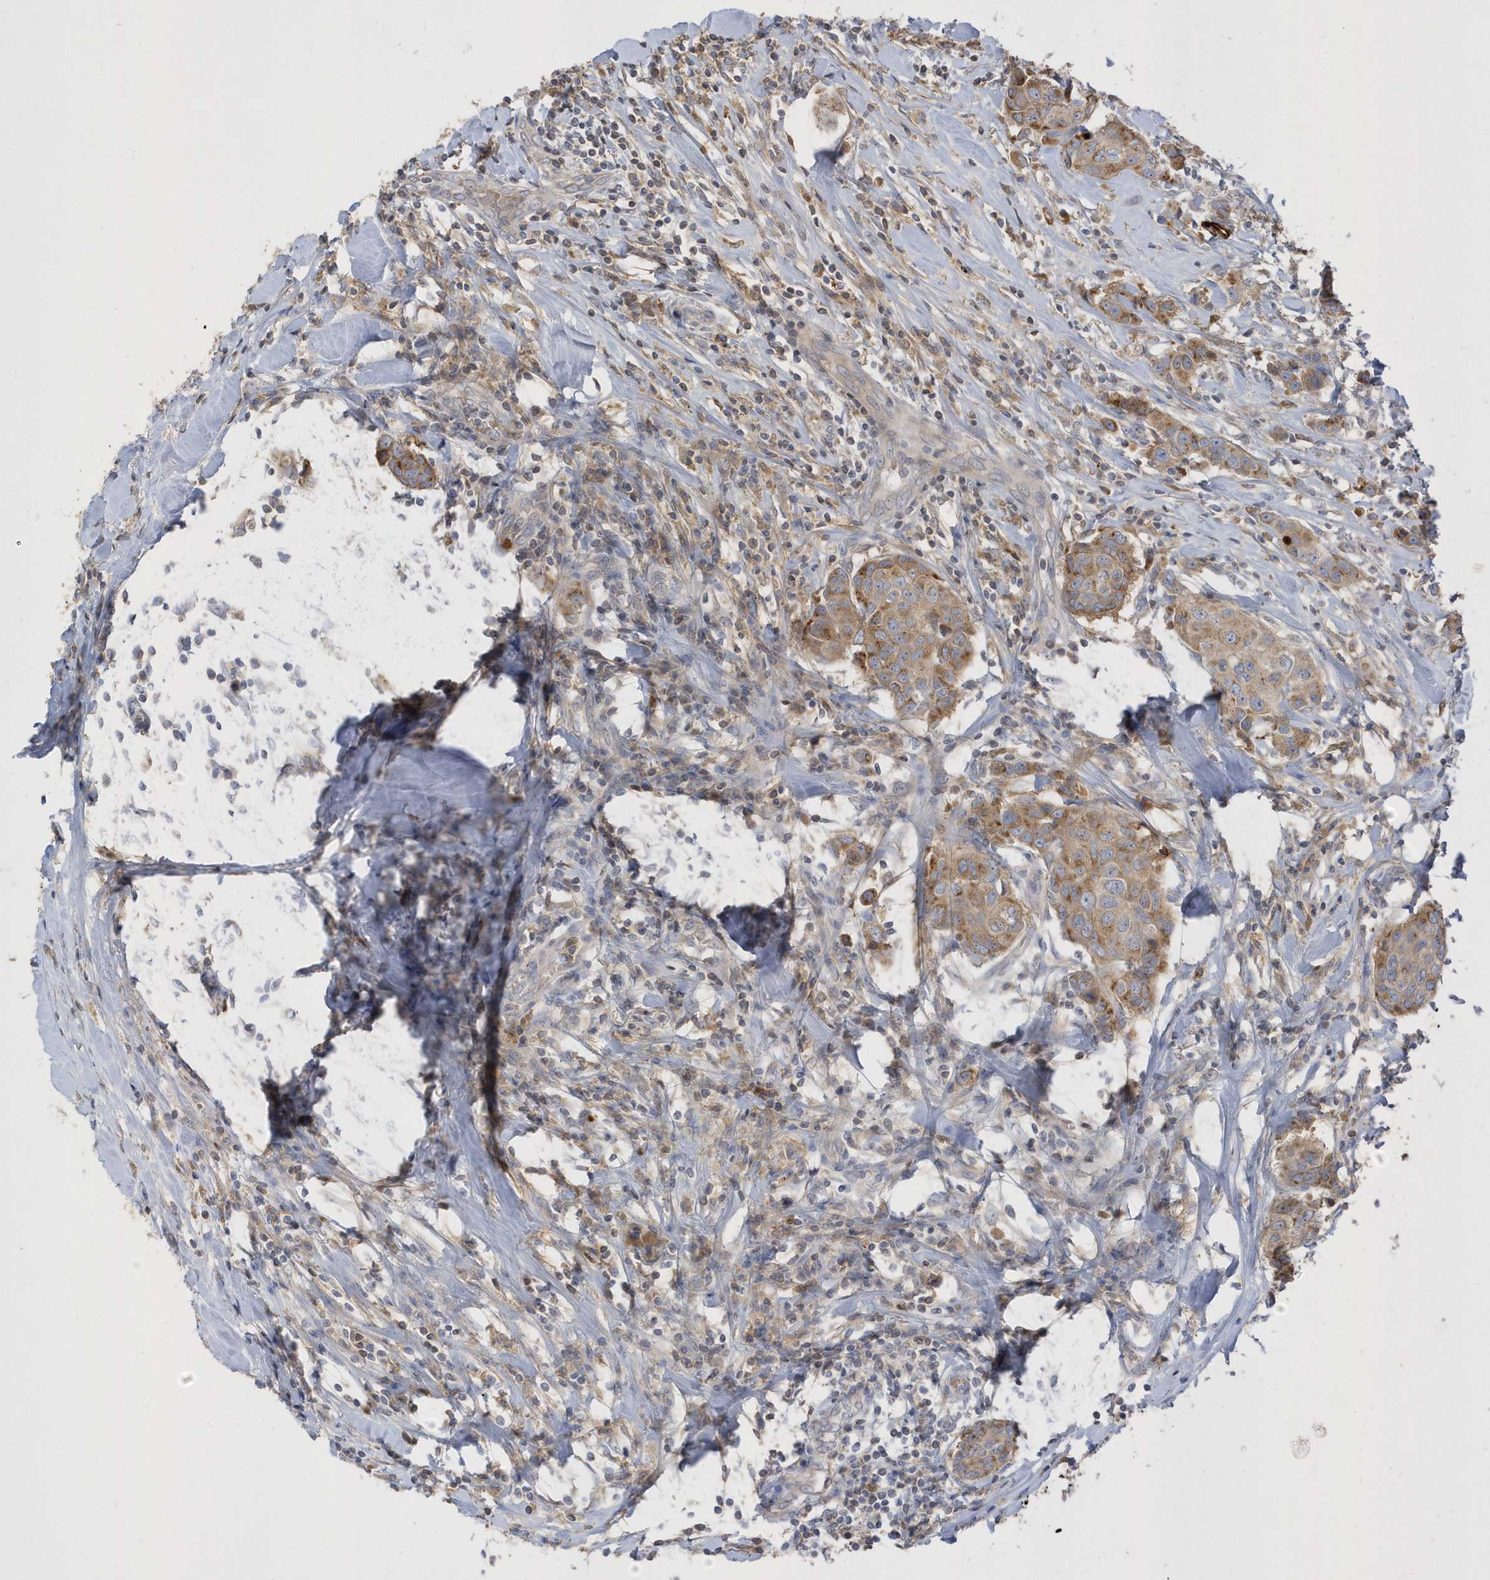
{"staining": {"intensity": "moderate", "quantity": ">75%", "location": "cytoplasmic/membranous"}, "tissue": "breast cancer", "cell_type": "Tumor cells", "image_type": "cancer", "snomed": [{"axis": "morphology", "description": "Duct carcinoma"}, {"axis": "topography", "description": "Breast"}], "caption": "The immunohistochemical stain labels moderate cytoplasmic/membranous expression in tumor cells of infiltrating ductal carcinoma (breast) tissue.", "gene": "DPP9", "patient": {"sex": "female", "age": 80}}